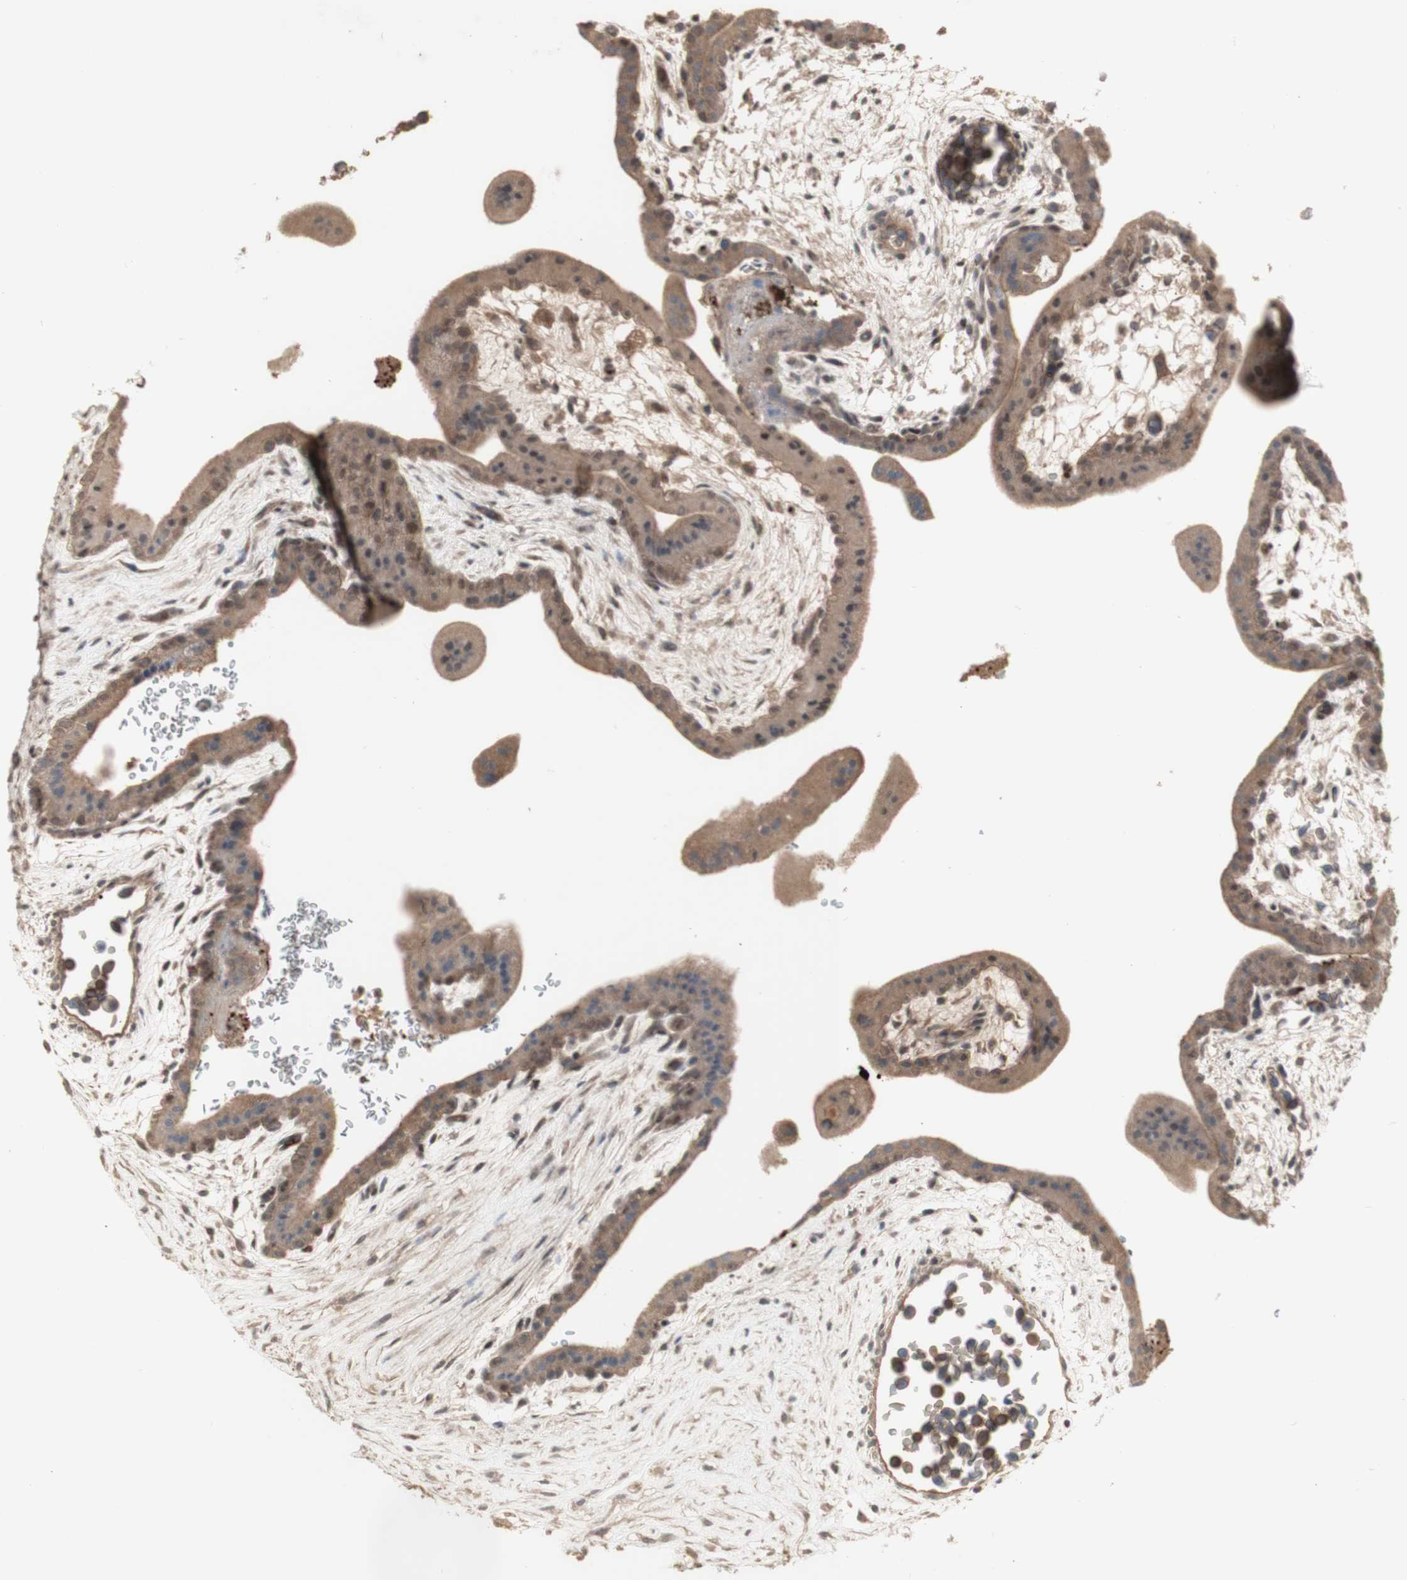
{"staining": {"intensity": "moderate", "quantity": ">75%", "location": "cytoplasmic/membranous"}, "tissue": "placenta", "cell_type": "Trophoblastic cells", "image_type": "normal", "snomed": [{"axis": "morphology", "description": "Normal tissue, NOS"}, {"axis": "topography", "description": "Placenta"}], "caption": "IHC of normal human placenta demonstrates medium levels of moderate cytoplasmic/membranous staining in about >75% of trophoblastic cells.", "gene": "ALOX12", "patient": {"sex": "female", "age": 35}}